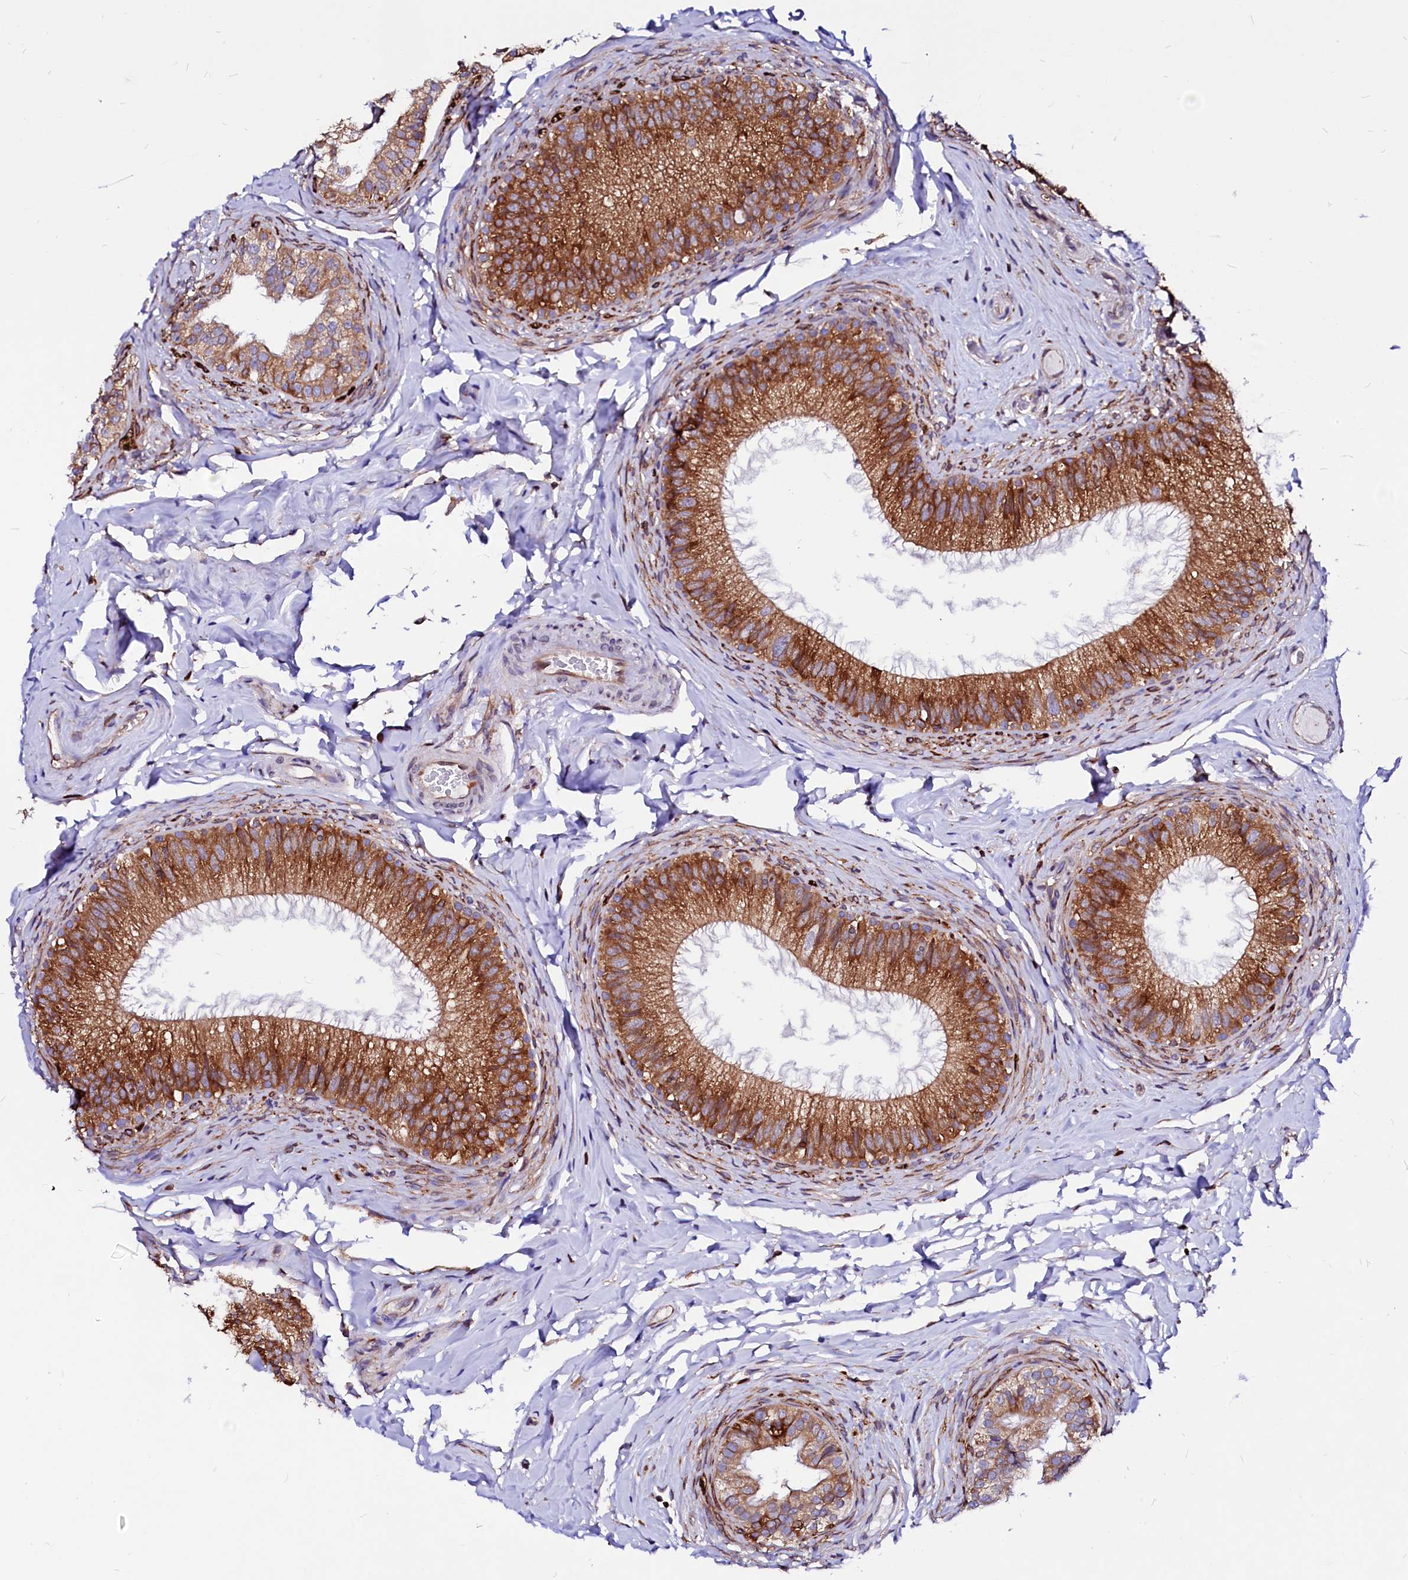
{"staining": {"intensity": "strong", "quantity": ">75%", "location": "cytoplasmic/membranous"}, "tissue": "epididymis", "cell_type": "Glandular cells", "image_type": "normal", "snomed": [{"axis": "morphology", "description": "Normal tissue, NOS"}, {"axis": "topography", "description": "Epididymis"}], "caption": "Normal epididymis was stained to show a protein in brown. There is high levels of strong cytoplasmic/membranous staining in approximately >75% of glandular cells.", "gene": "DERL1", "patient": {"sex": "male", "age": 49}}